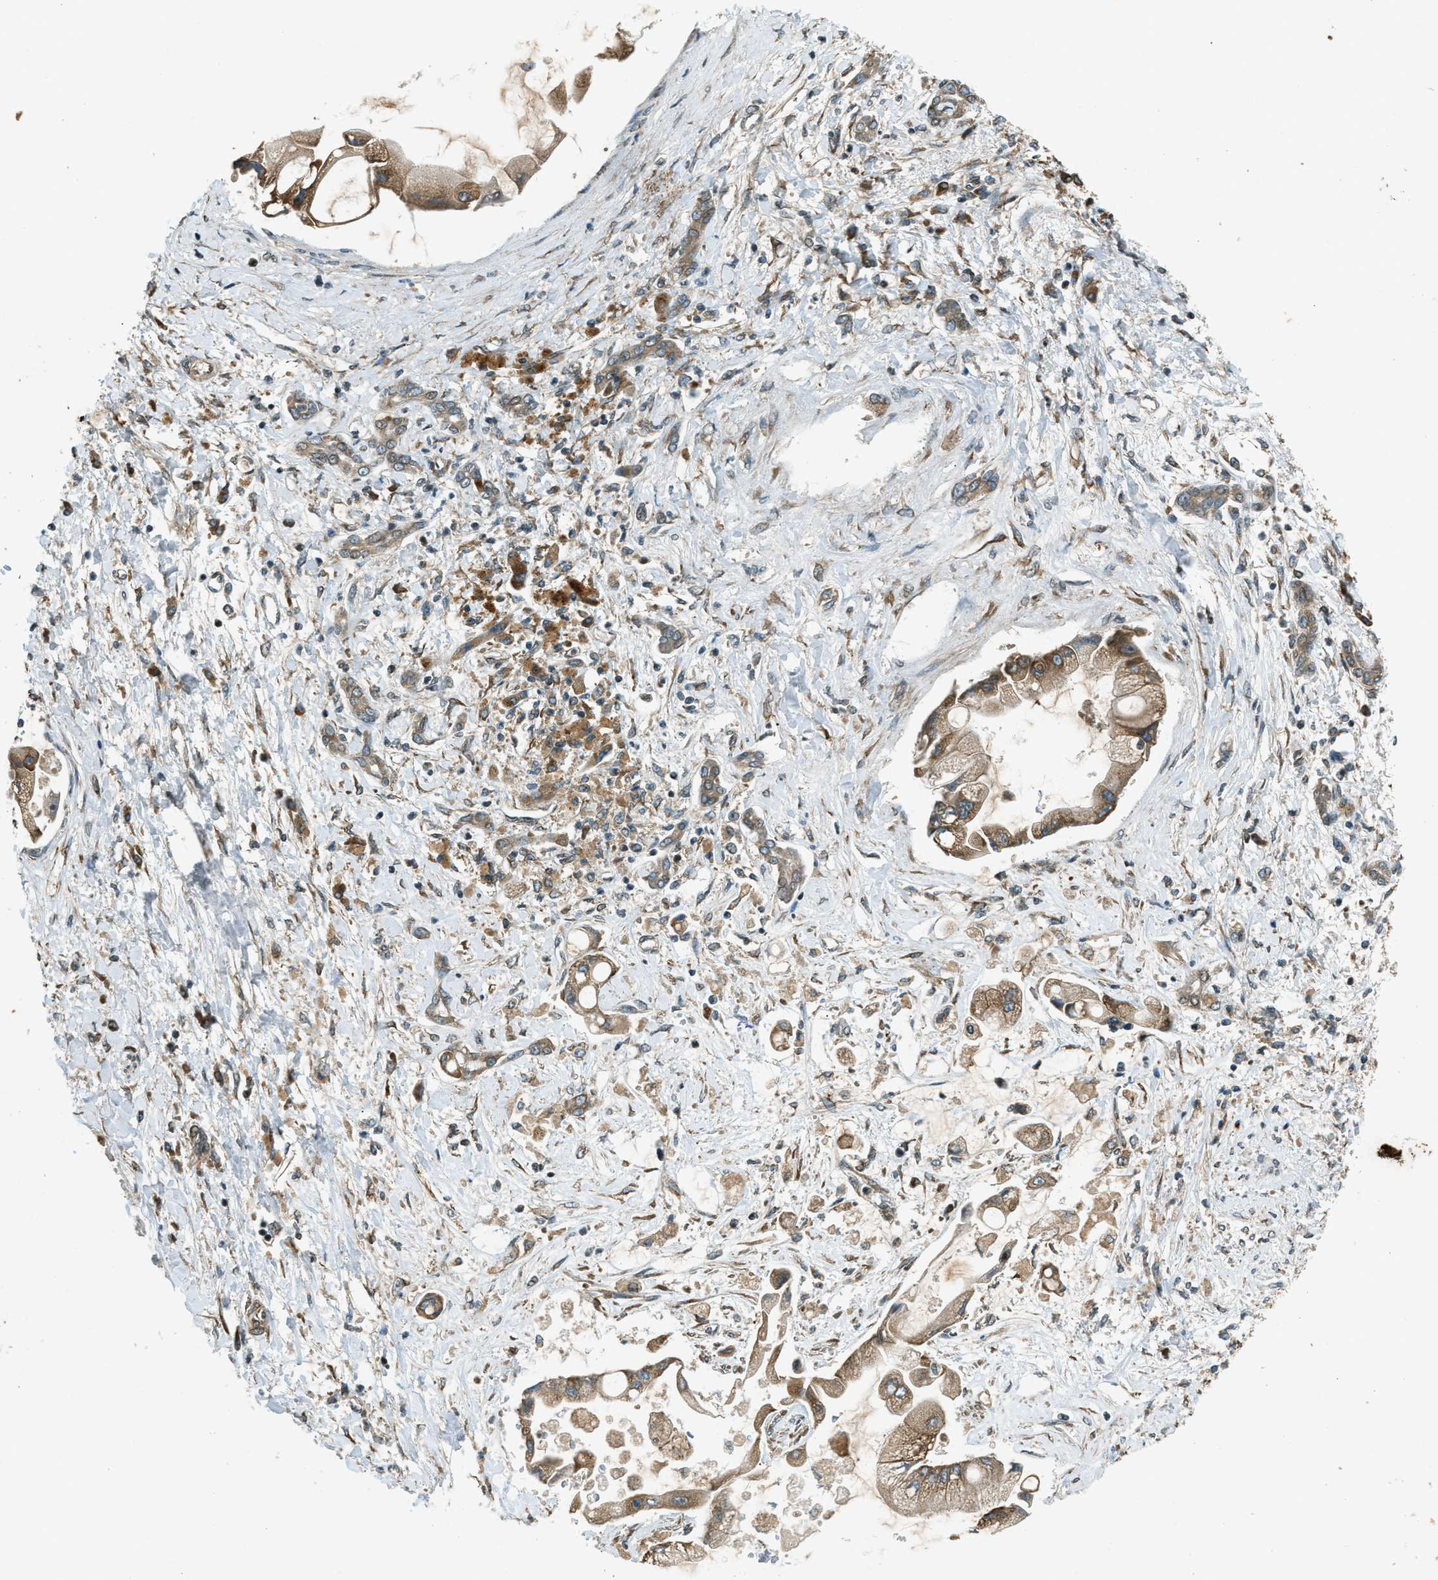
{"staining": {"intensity": "moderate", "quantity": ">75%", "location": "cytoplasmic/membranous"}, "tissue": "liver cancer", "cell_type": "Tumor cells", "image_type": "cancer", "snomed": [{"axis": "morphology", "description": "Cholangiocarcinoma"}, {"axis": "topography", "description": "Liver"}], "caption": "Tumor cells reveal medium levels of moderate cytoplasmic/membranous expression in about >75% of cells in liver cholangiocarcinoma.", "gene": "EIF2AK3", "patient": {"sex": "male", "age": 50}}